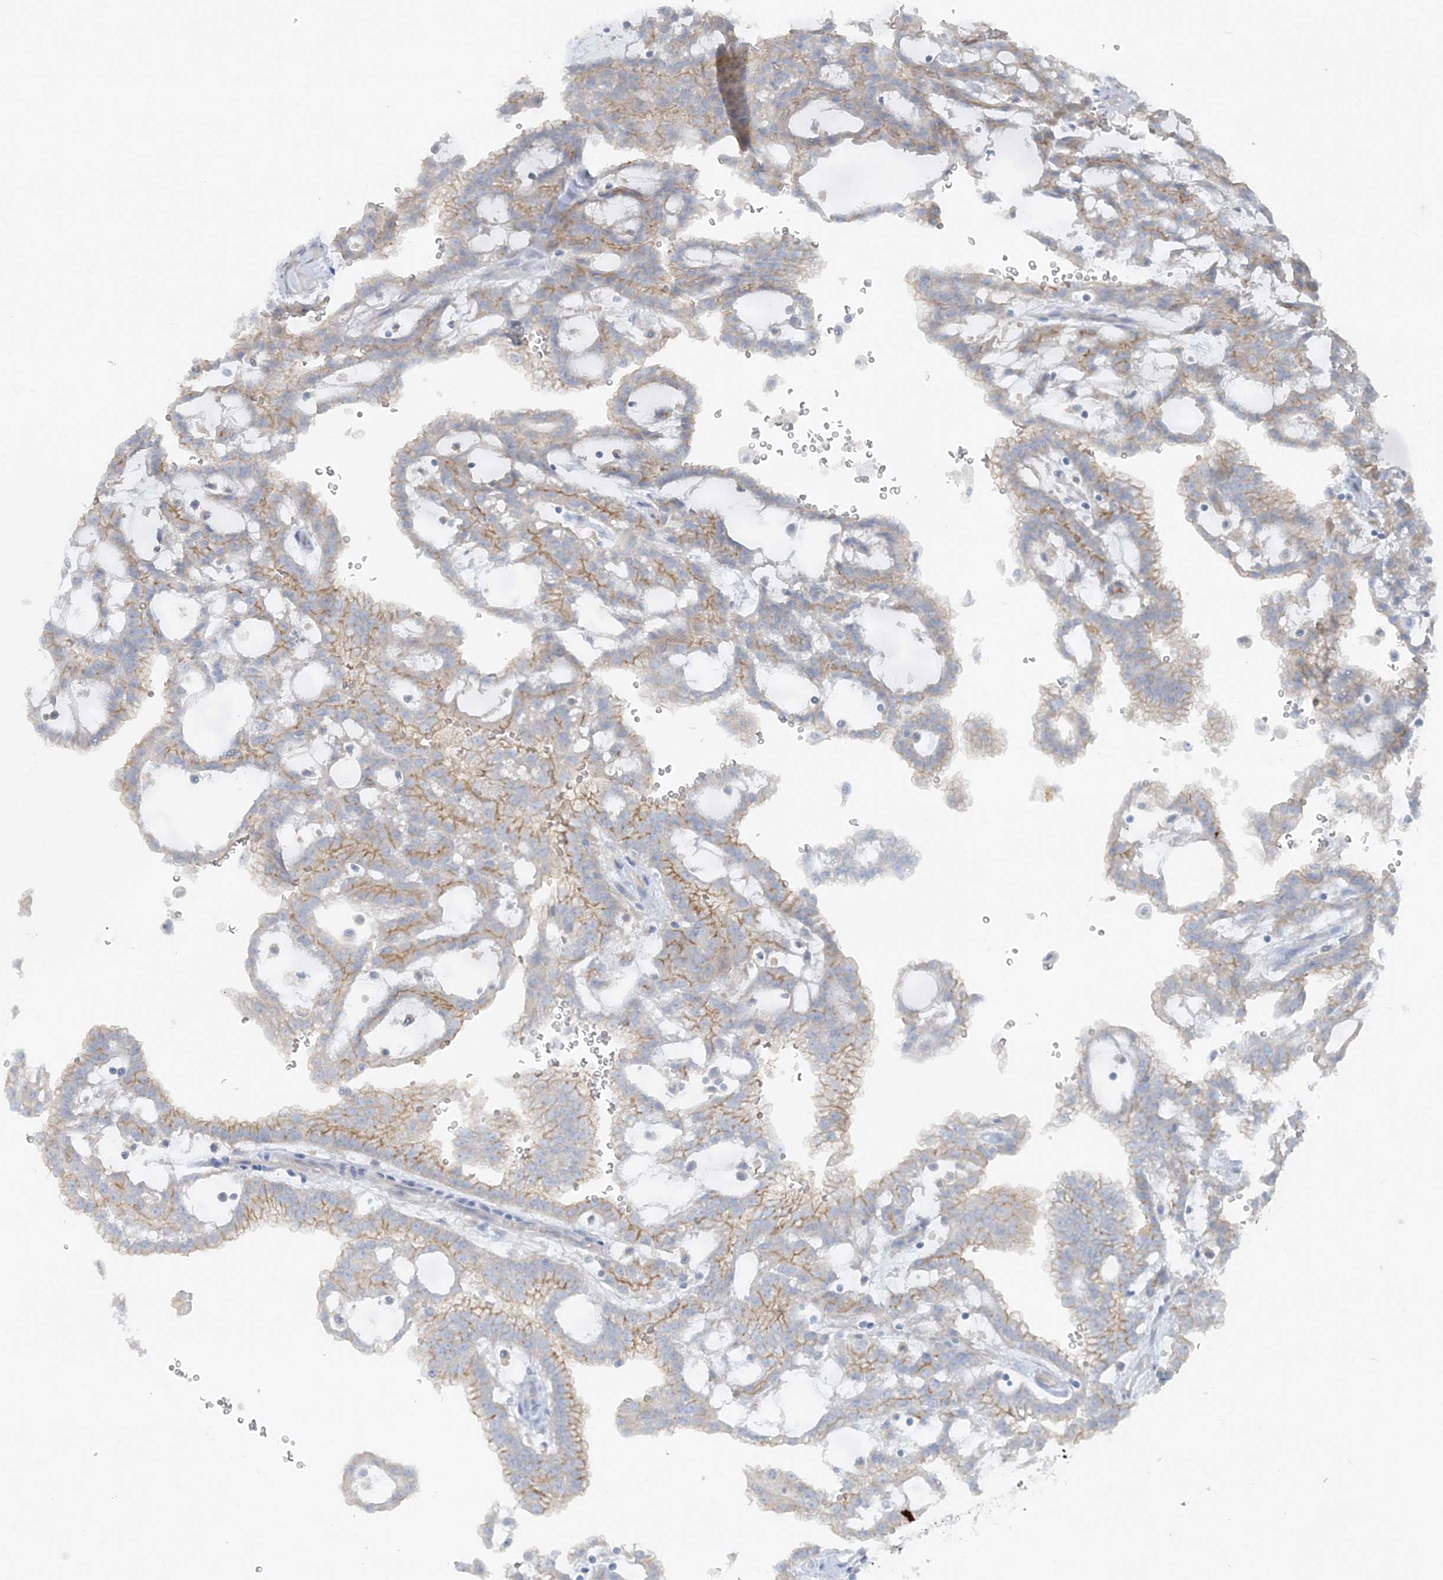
{"staining": {"intensity": "weak", "quantity": "25%-75%", "location": "cytoplasmic/membranous"}, "tissue": "renal cancer", "cell_type": "Tumor cells", "image_type": "cancer", "snomed": [{"axis": "morphology", "description": "Adenocarcinoma, NOS"}, {"axis": "topography", "description": "Kidney"}], "caption": "Tumor cells exhibit low levels of weak cytoplasmic/membranous staining in about 25%-75% of cells in human renal cancer.", "gene": "ATP11A", "patient": {"sex": "male", "age": 63}}